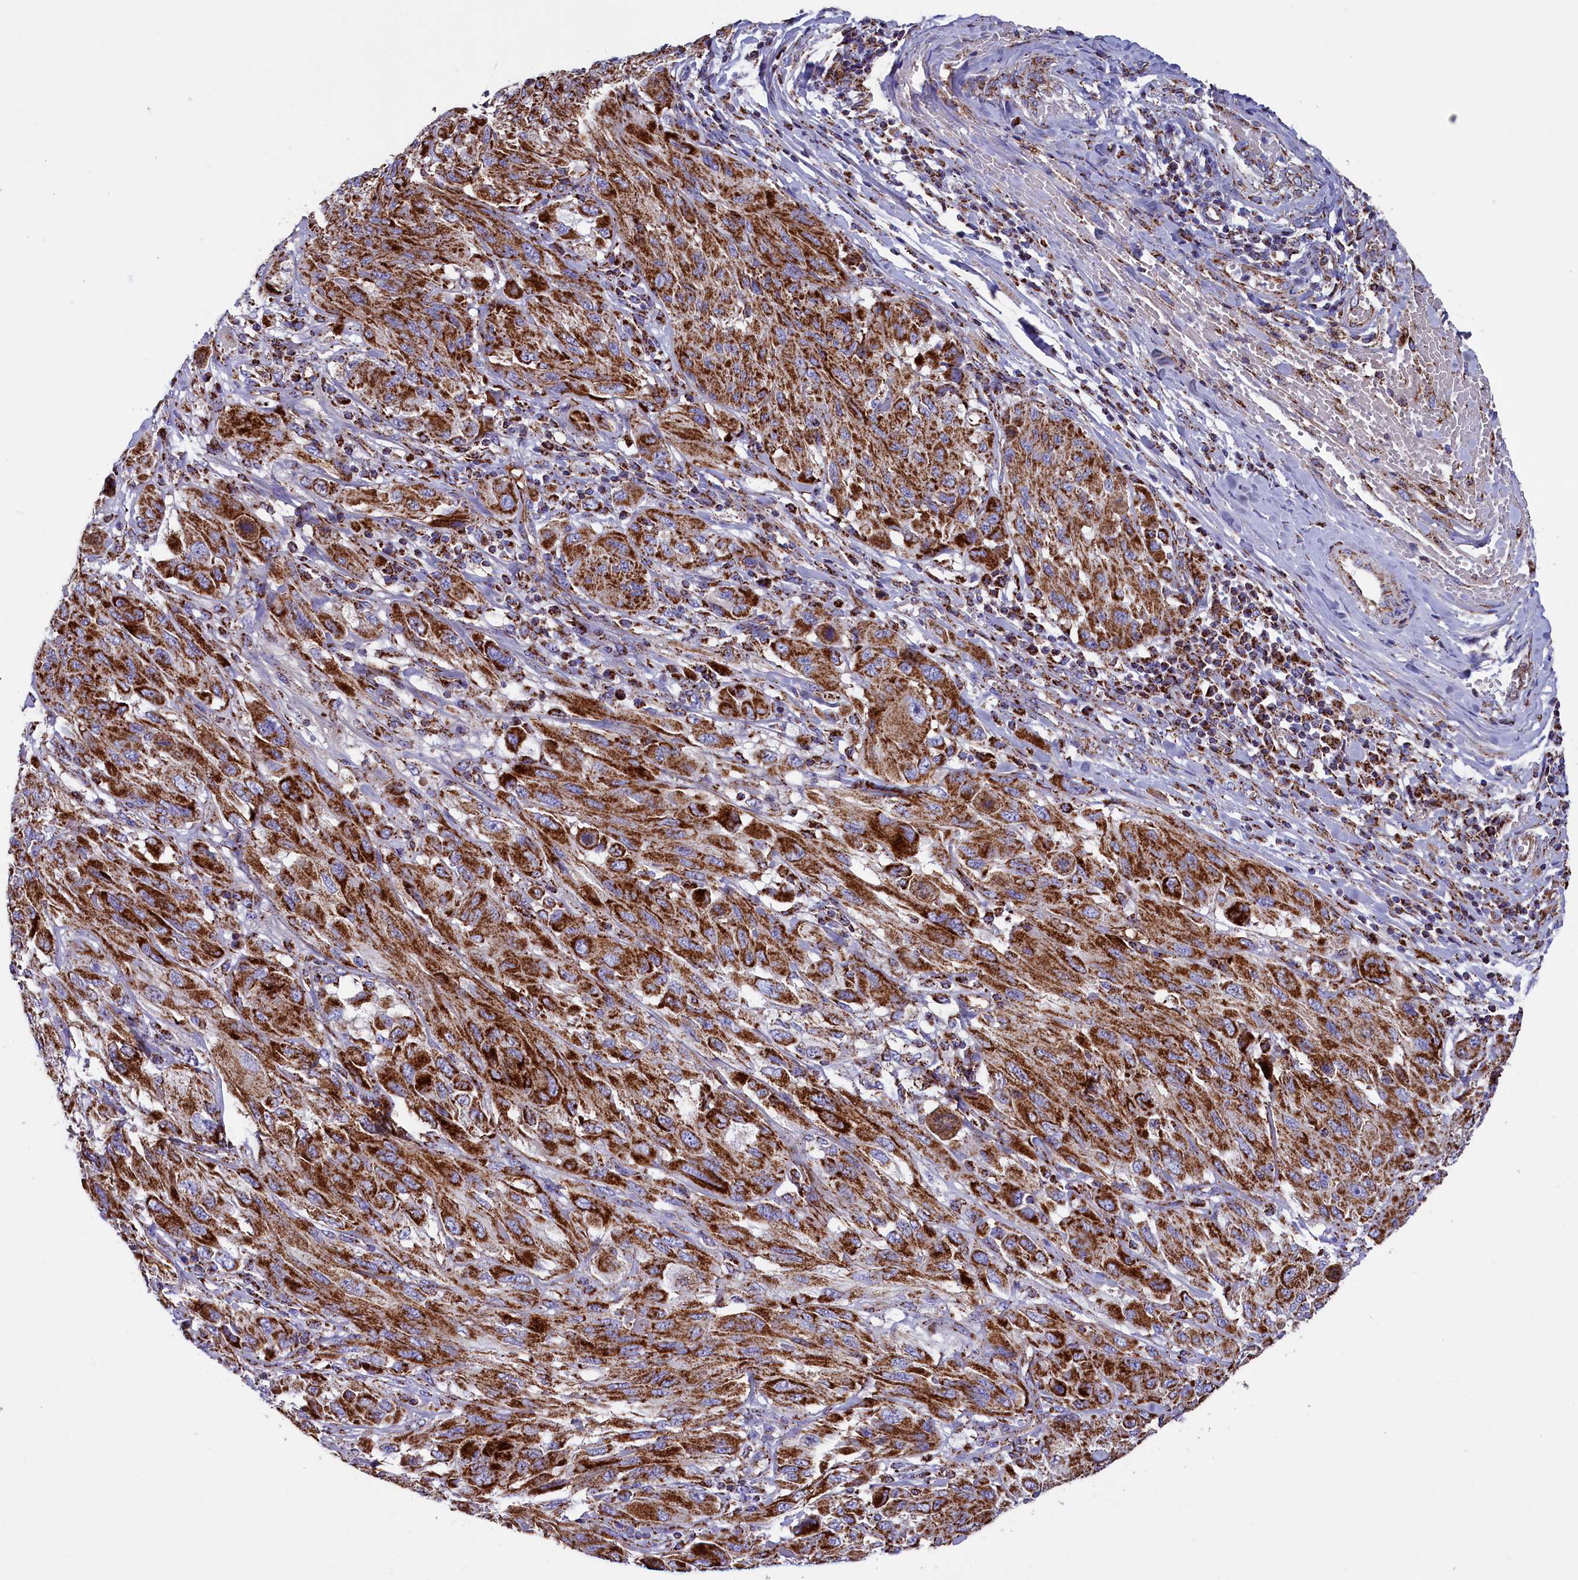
{"staining": {"intensity": "strong", "quantity": ">75%", "location": "cytoplasmic/membranous"}, "tissue": "melanoma", "cell_type": "Tumor cells", "image_type": "cancer", "snomed": [{"axis": "morphology", "description": "Malignant melanoma, NOS"}, {"axis": "topography", "description": "Skin"}], "caption": "An IHC micrograph of tumor tissue is shown. Protein staining in brown shows strong cytoplasmic/membranous positivity in malignant melanoma within tumor cells.", "gene": "SLC39A3", "patient": {"sex": "female", "age": 91}}